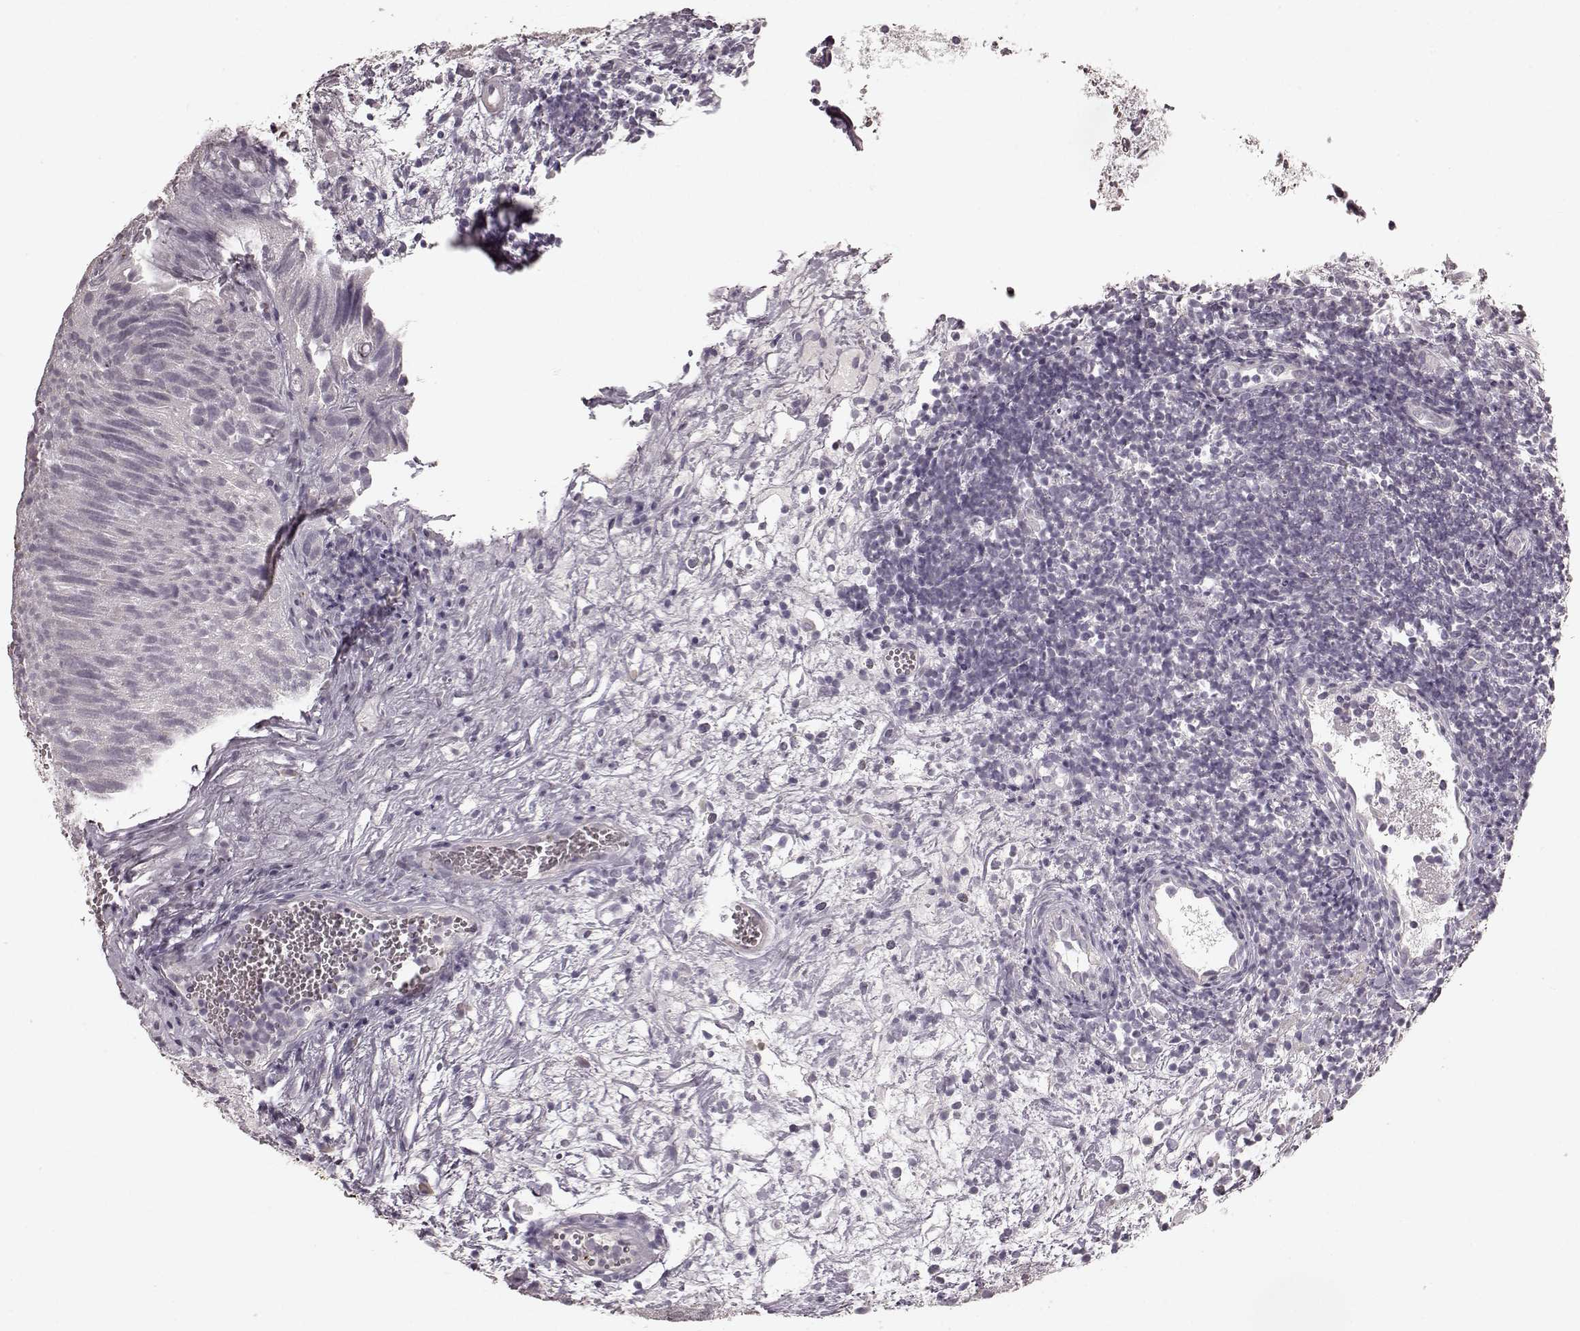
{"staining": {"intensity": "negative", "quantity": "none", "location": "none"}, "tissue": "urothelial cancer", "cell_type": "Tumor cells", "image_type": "cancer", "snomed": [{"axis": "morphology", "description": "Urothelial carcinoma, Low grade"}, {"axis": "topography", "description": "Urinary bladder"}], "caption": "Tumor cells are negative for brown protein staining in urothelial cancer.", "gene": "PLCB4", "patient": {"sex": "female", "age": 69}}